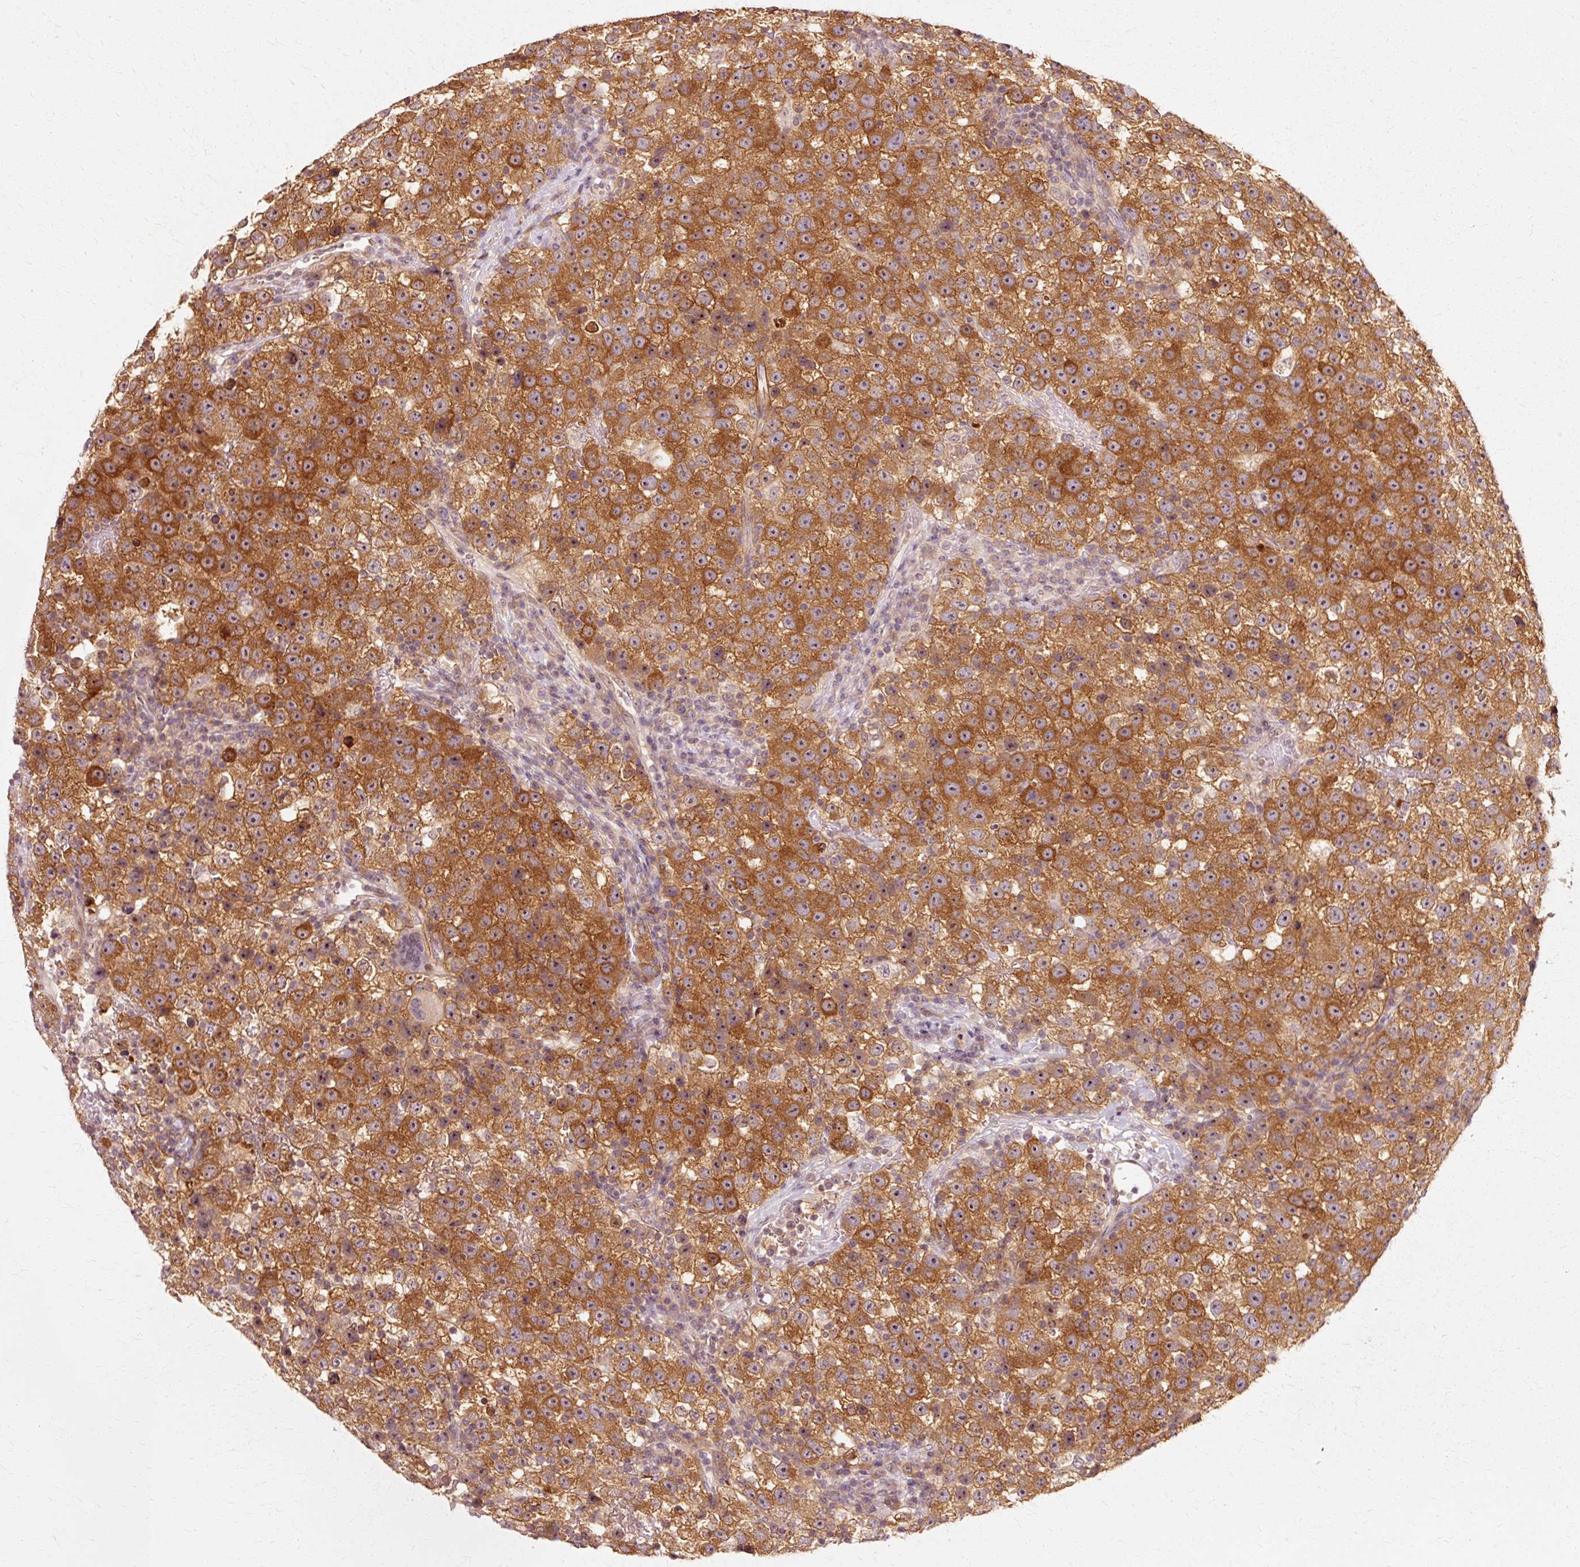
{"staining": {"intensity": "strong", "quantity": ">75%", "location": "cytoplasmic/membranous"}, "tissue": "testis cancer", "cell_type": "Tumor cells", "image_type": "cancer", "snomed": [{"axis": "morphology", "description": "Seminoma, NOS"}, {"axis": "topography", "description": "Testis"}], "caption": "Testis seminoma was stained to show a protein in brown. There is high levels of strong cytoplasmic/membranous expression in approximately >75% of tumor cells.", "gene": "RGPD5", "patient": {"sex": "male", "age": 22}}